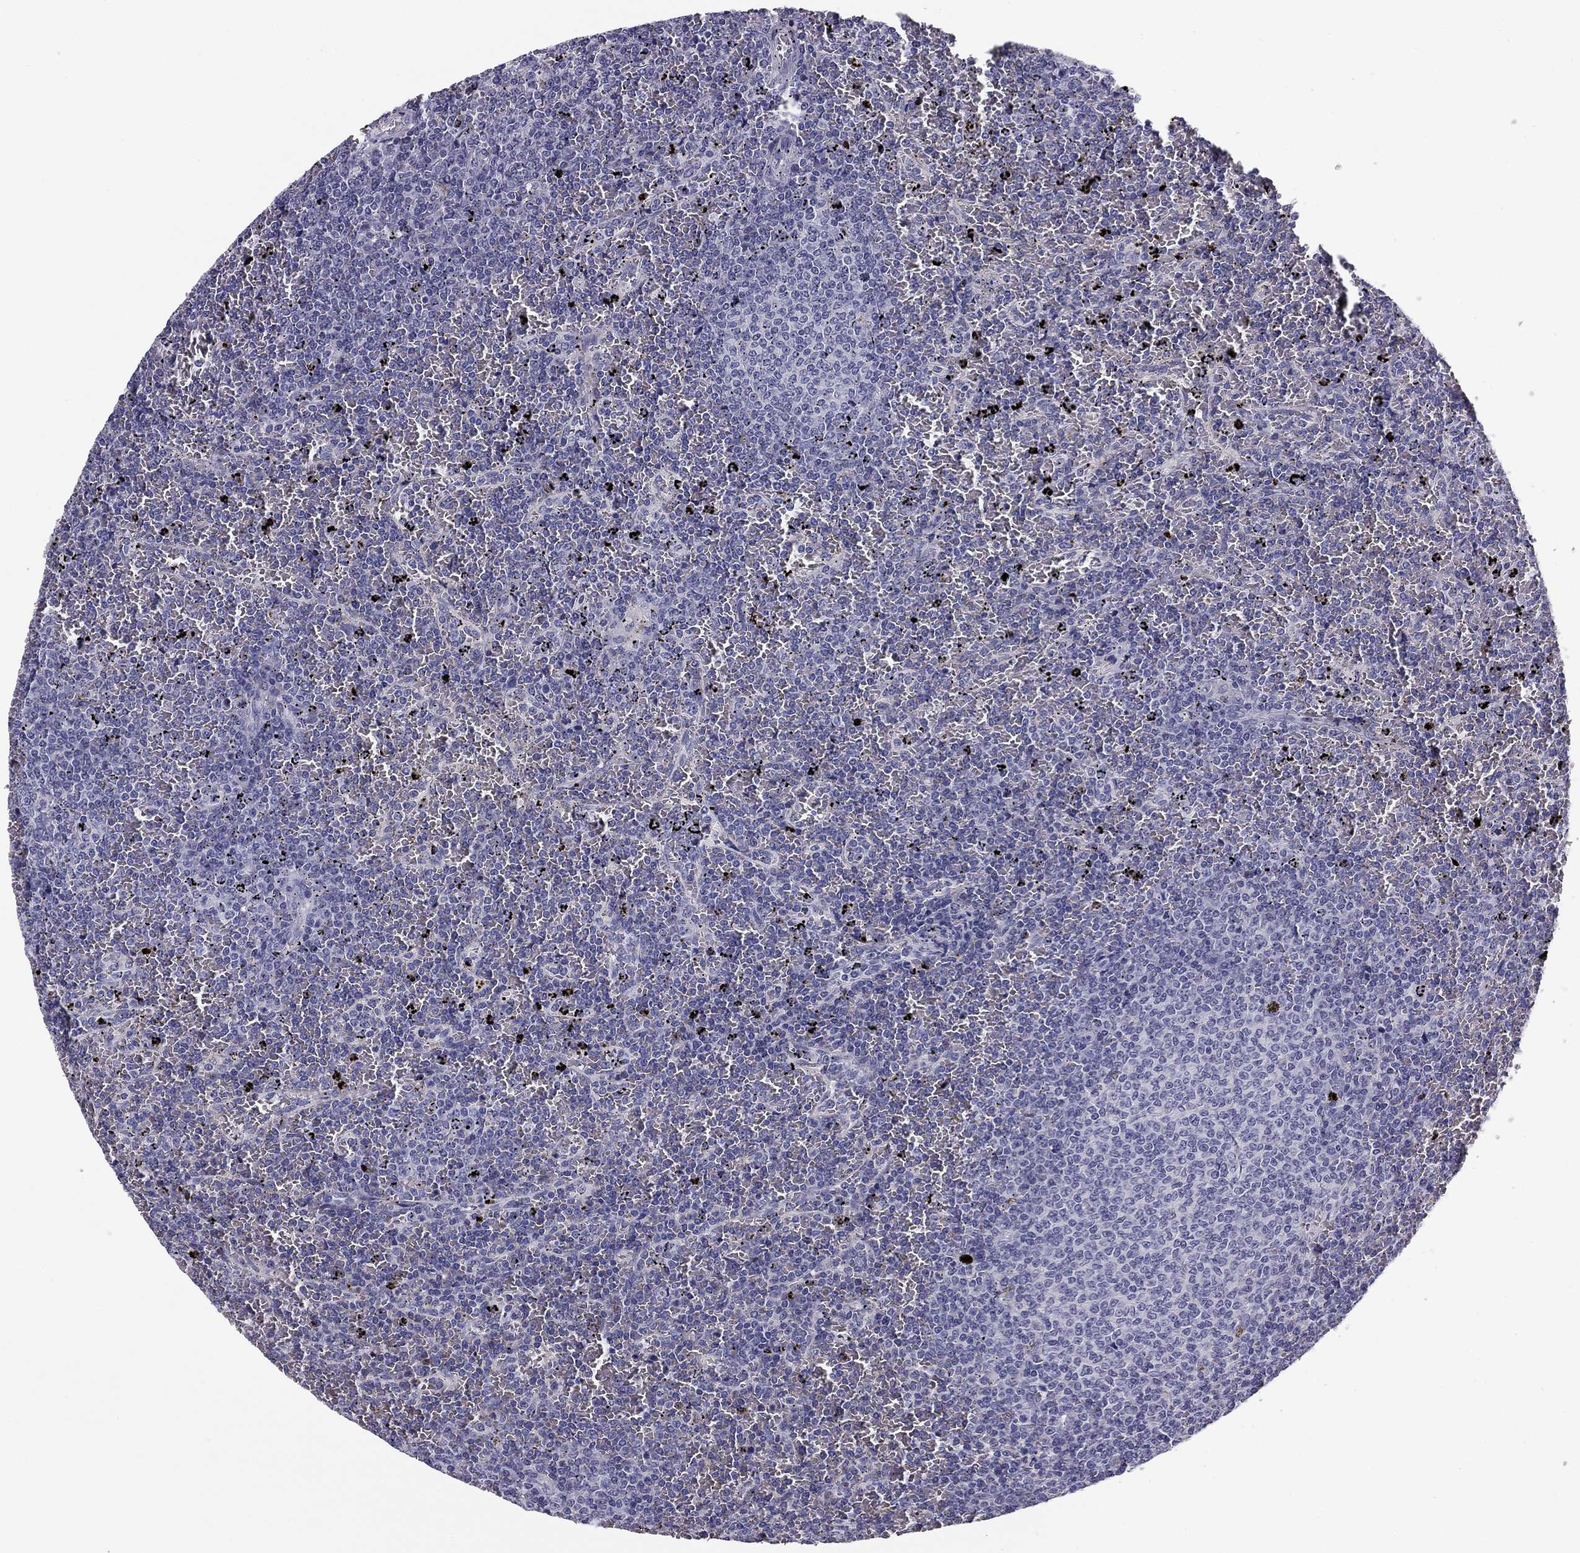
{"staining": {"intensity": "negative", "quantity": "none", "location": "none"}, "tissue": "lymphoma", "cell_type": "Tumor cells", "image_type": "cancer", "snomed": [{"axis": "morphology", "description": "Malignant lymphoma, non-Hodgkin's type, Low grade"}, {"axis": "topography", "description": "Spleen"}], "caption": "DAB (3,3'-diaminobenzidine) immunohistochemical staining of low-grade malignant lymphoma, non-Hodgkin's type displays no significant expression in tumor cells. (DAB (3,3'-diaminobenzidine) immunohistochemistry with hematoxylin counter stain).", "gene": "FLNC", "patient": {"sex": "female", "age": 77}}